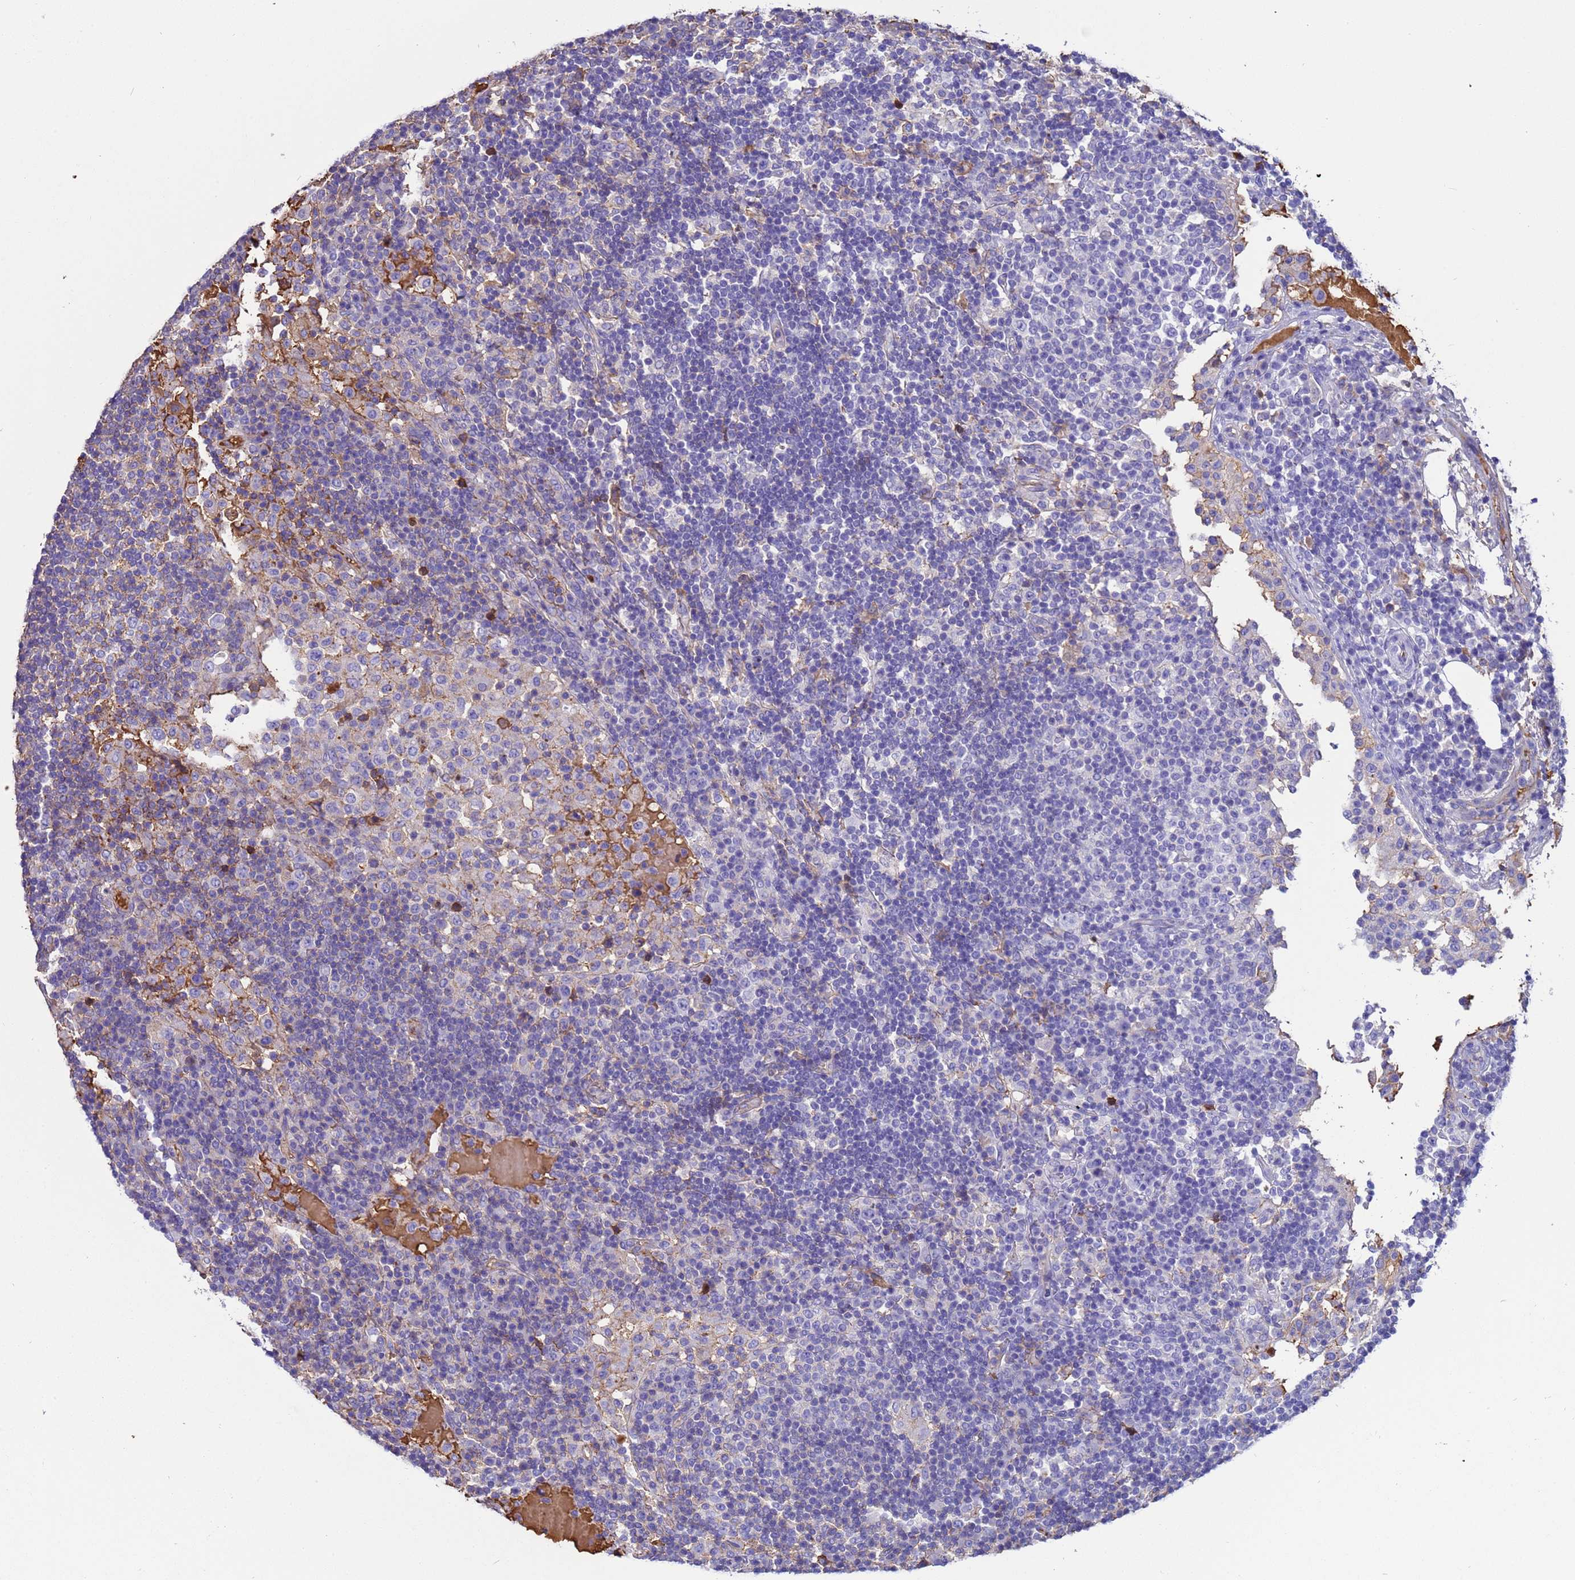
{"staining": {"intensity": "negative", "quantity": "none", "location": "none"}, "tissue": "lymph node", "cell_type": "Germinal center cells", "image_type": "normal", "snomed": [{"axis": "morphology", "description": "Normal tissue, NOS"}, {"axis": "topography", "description": "Lymph node"}], "caption": "Germinal center cells show no significant protein expression in normal lymph node. (DAB (3,3'-diaminobenzidine) IHC, high magnification).", "gene": "H1", "patient": {"sex": "female", "age": 53}}